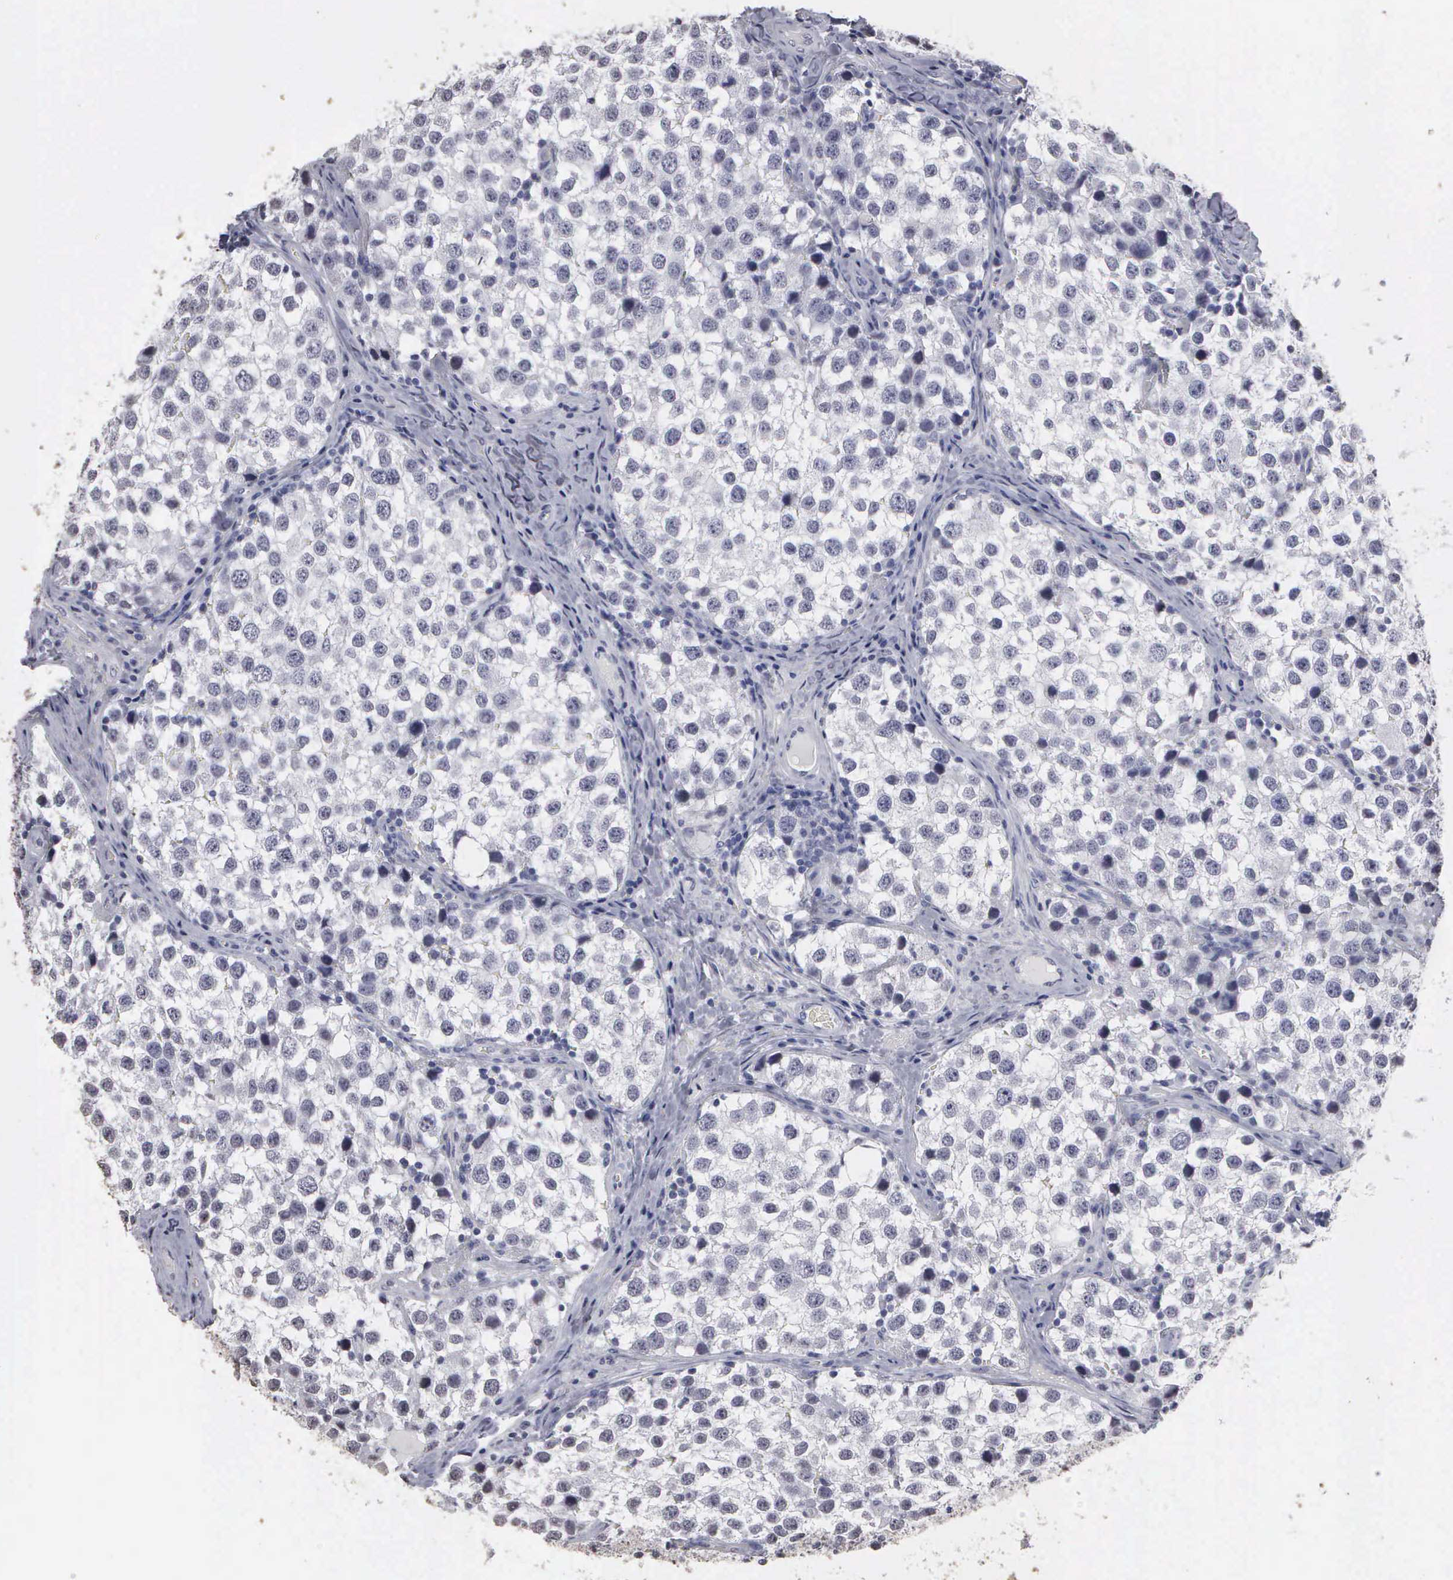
{"staining": {"intensity": "negative", "quantity": "none", "location": "none"}, "tissue": "testis cancer", "cell_type": "Tumor cells", "image_type": "cancer", "snomed": [{"axis": "morphology", "description": "Seminoma, NOS"}, {"axis": "topography", "description": "Testis"}], "caption": "Immunohistochemistry (IHC) histopathology image of neoplastic tissue: human testis cancer stained with DAB (3,3'-diaminobenzidine) reveals no significant protein expression in tumor cells.", "gene": "UPB1", "patient": {"sex": "male", "age": 39}}